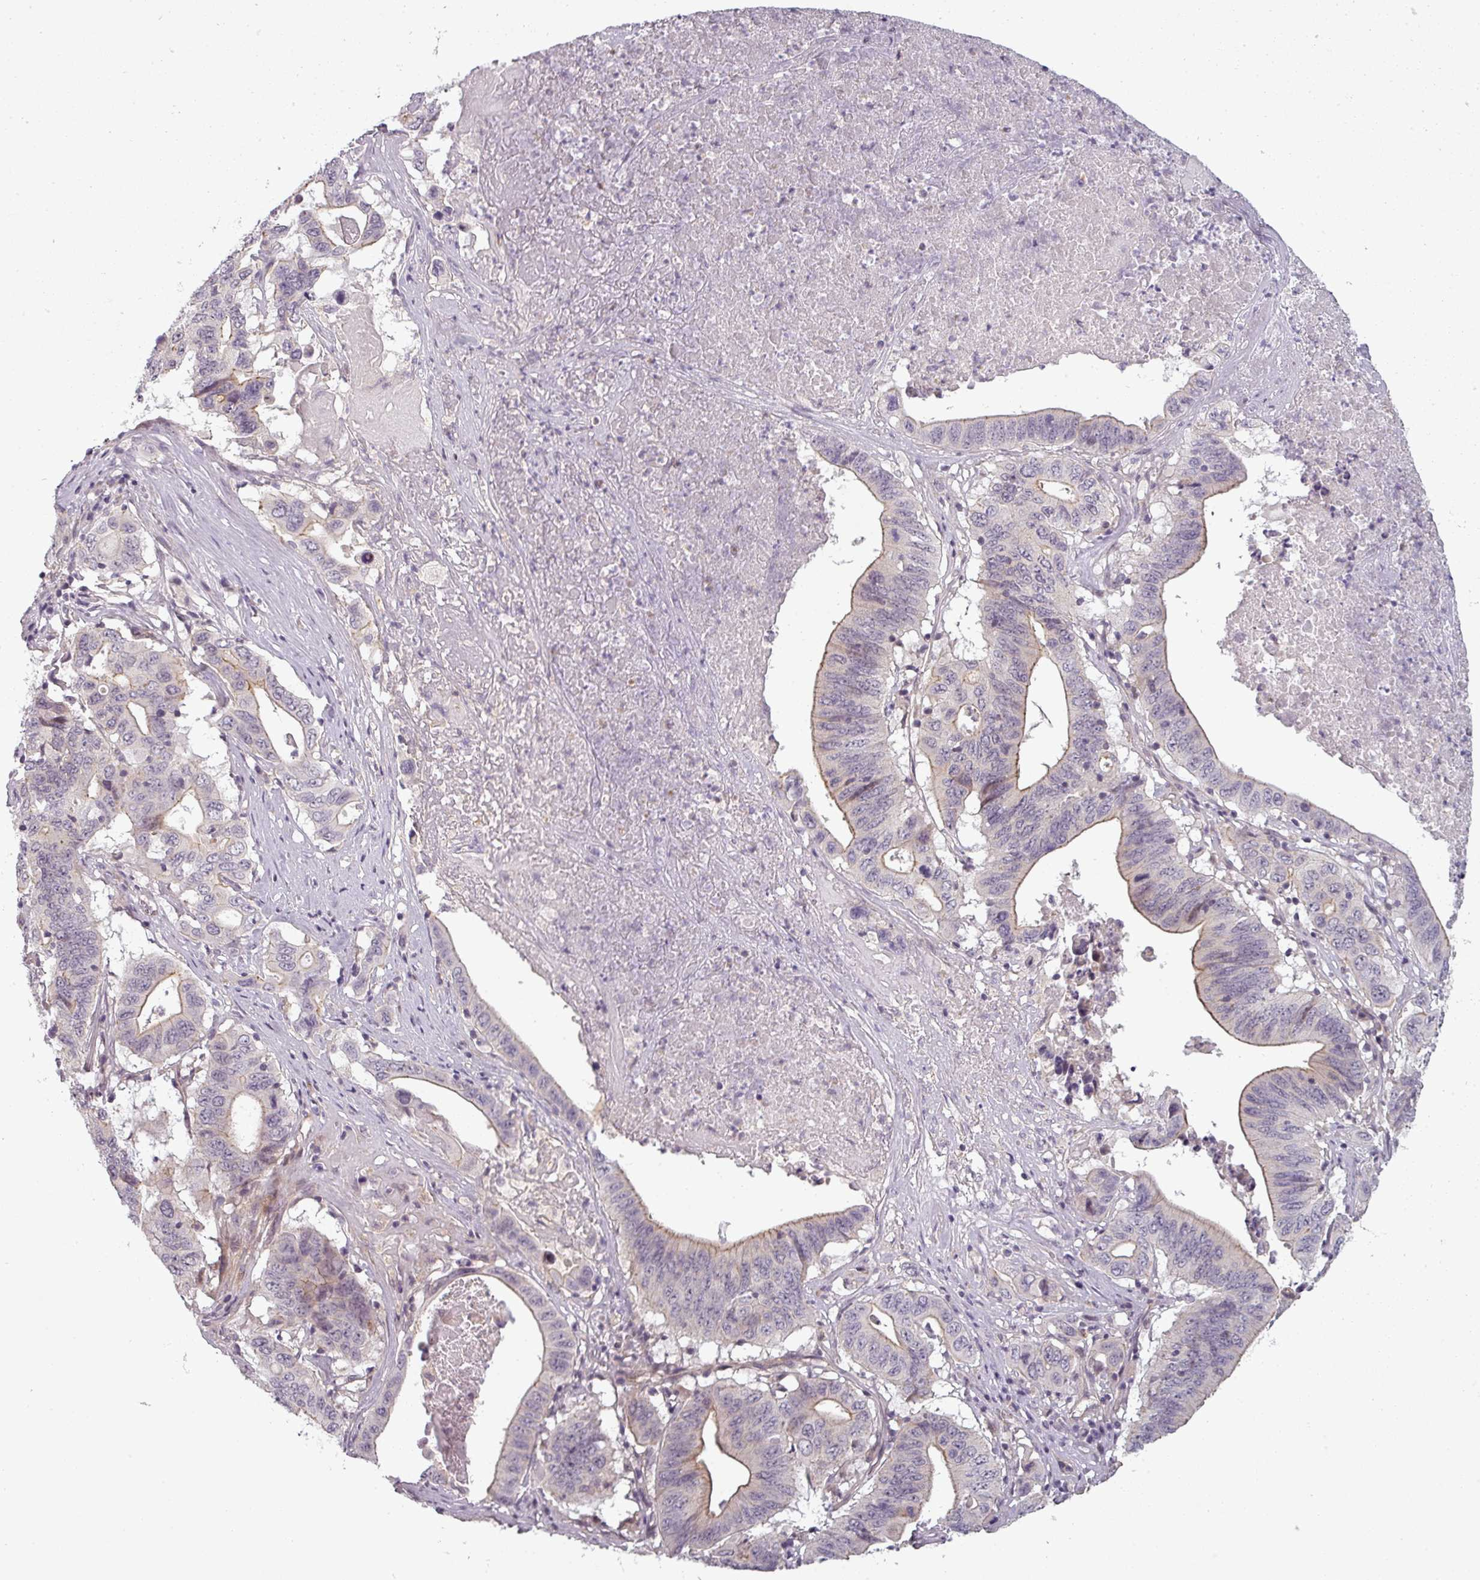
{"staining": {"intensity": "weak", "quantity": "25%-75%", "location": "cytoplasmic/membranous"}, "tissue": "lung cancer", "cell_type": "Tumor cells", "image_type": "cancer", "snomed": [{"axis": "morphology", "description": "Adenocarcinoma, NOS"}, {"axis": "topography", "description": "Lung"}], "caption": "This histopathology image demonstrates immunohistochemistry (IHC) staining of human lung cancer, with low weak cytoplasmic/membranous positivity in approximately 25%-75% of tumor cells.", "gene": "SLC16A9", "patient": {"sex": "female", "age": 60}}